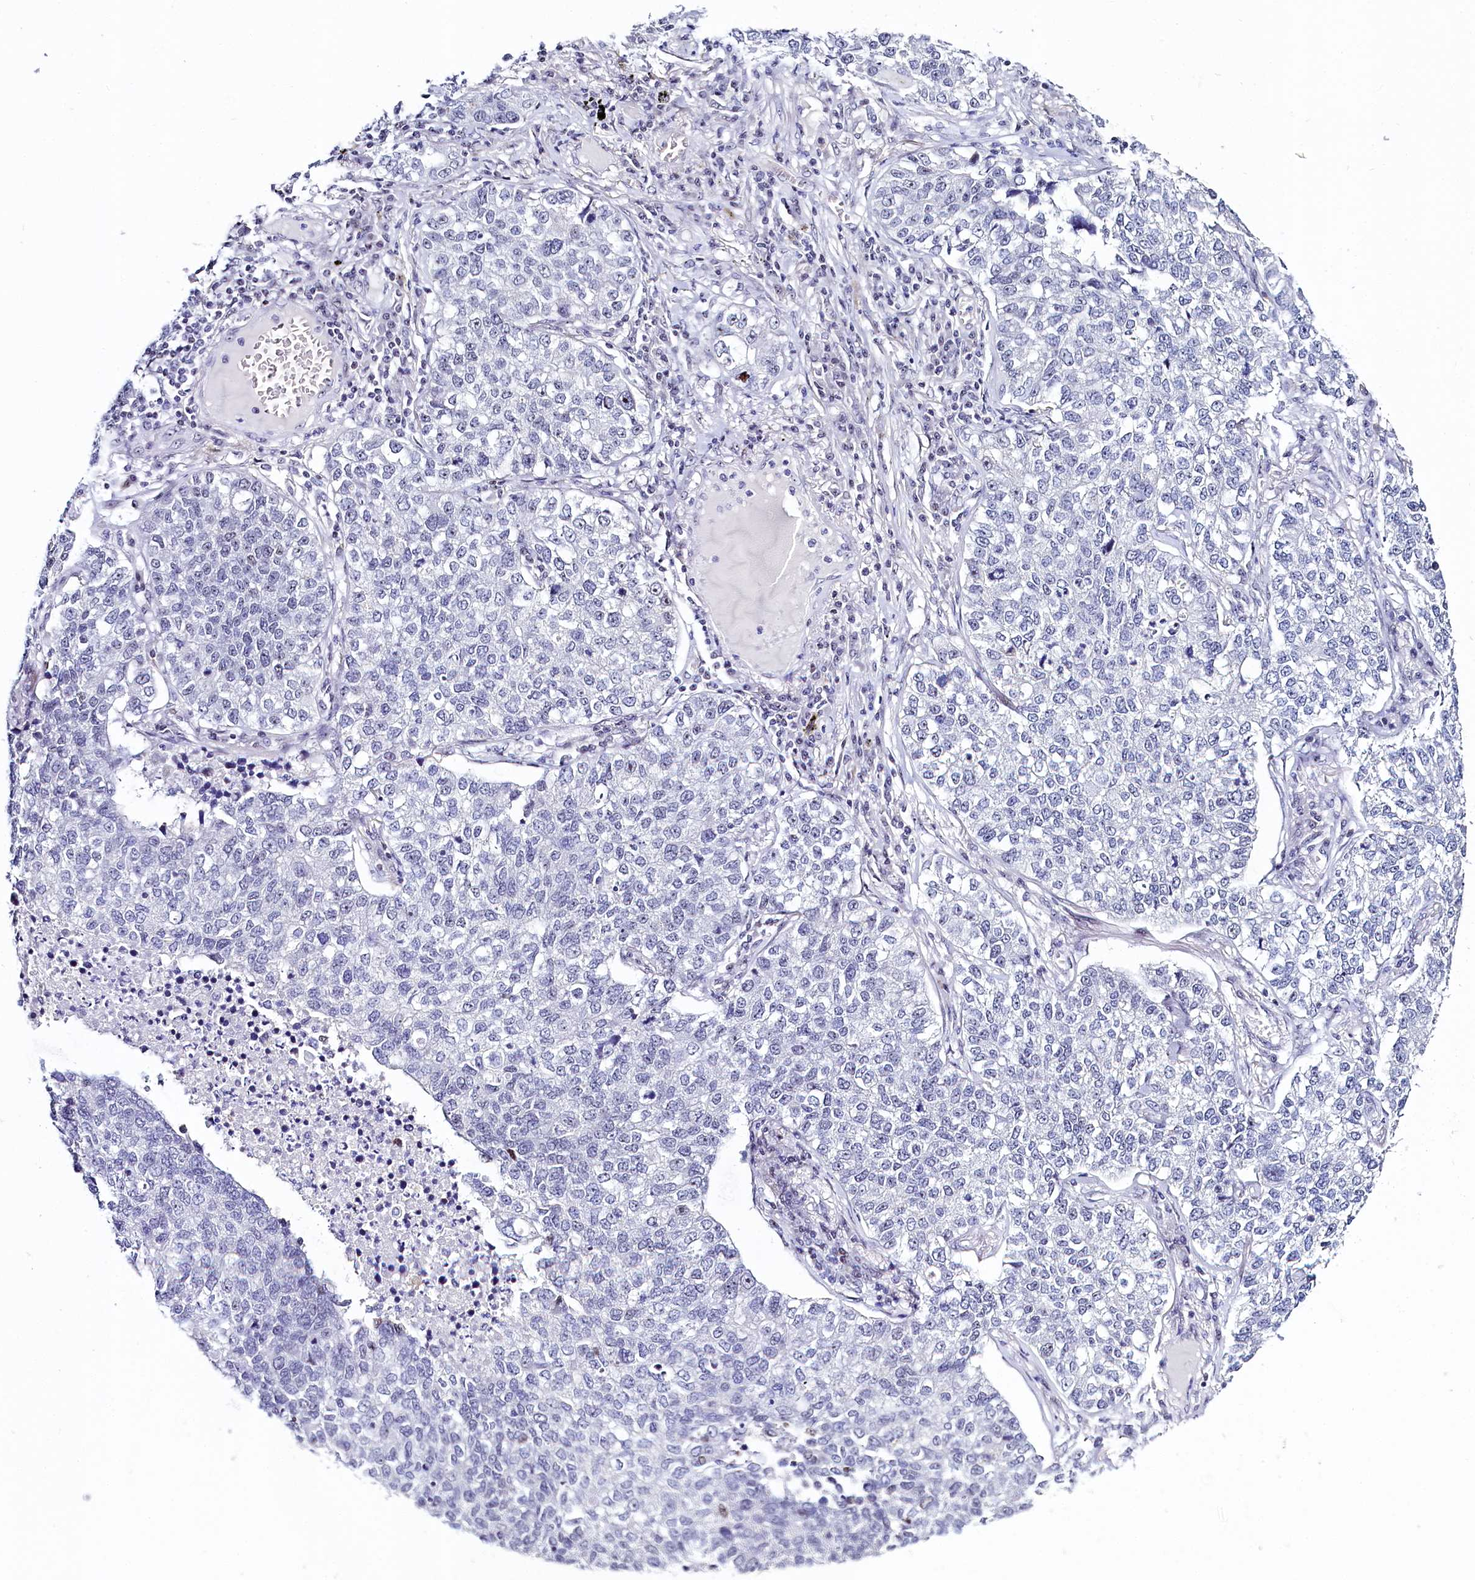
{"staining": {"intensity": "negative", "quantity": "none", "location": "none"}, "tissue": "lung cancer", "cell_type": "Tumor cells", "image_type": "cancer", "snomed": [{"axis": "morphology", "description": "Adenocarcinoma, NOS"}, {"axis": "topography", "description": "Lung"}], "caption": "Tumor cells show no significant protein staining in lung adenocarcinoma. The staining is performed using DAB (3,3'-diaminobenzidine) brown chromogen with nuclei counter-stained in using hematoxylin.", "gene": "TCOF1", "patient": {"sex": "male", "age": 49}}